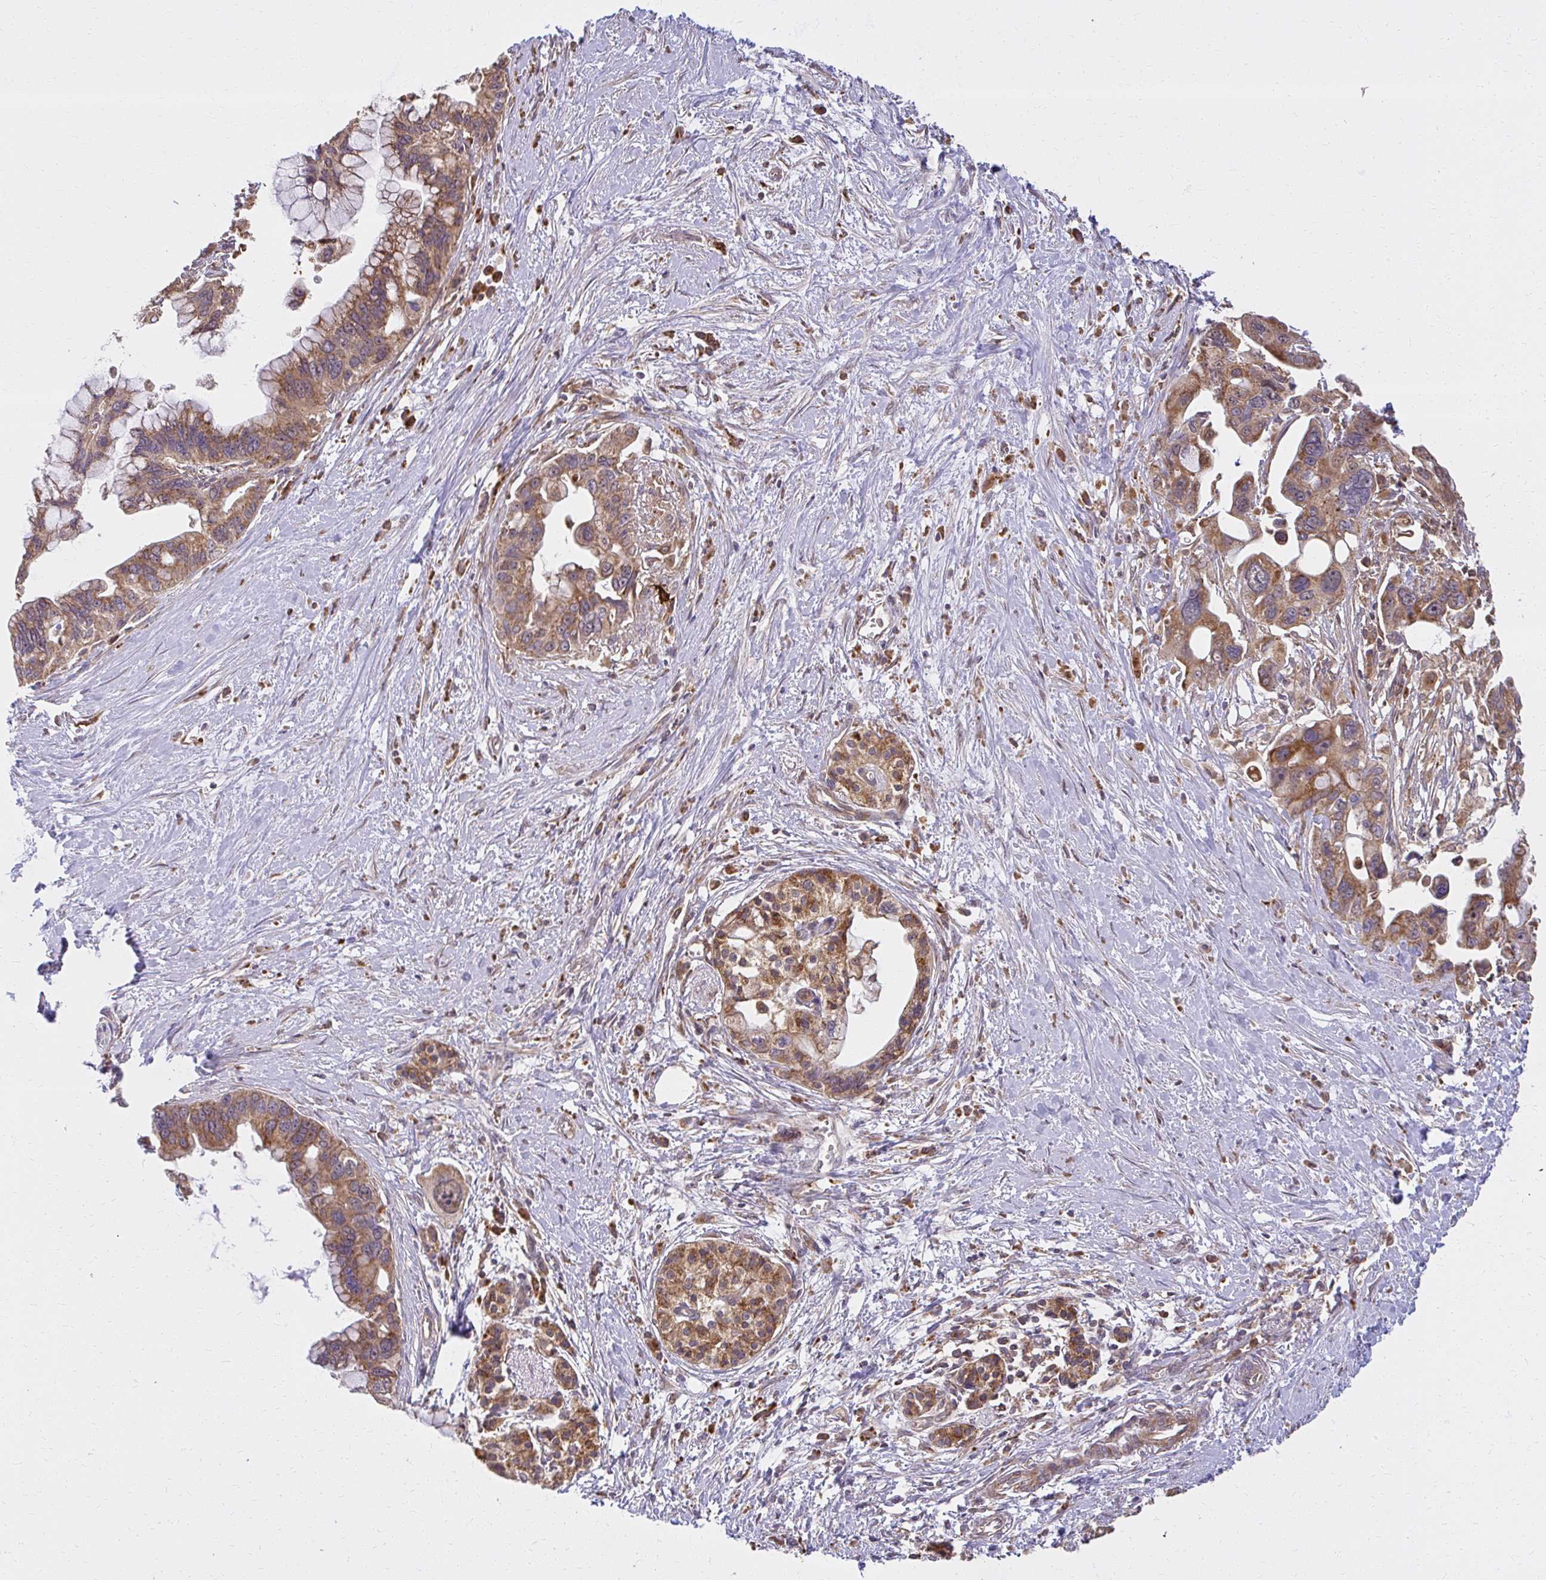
{"staining": {"intensity": "moderate", "quantity": ">75%", "location": "cytoplasmic/membranous"}, "tissue": "pancreatic cancer", "cell_type": "Tumor cells", "image_type": "cancer", "snomed": [{"axis": "morphology", "description": "Adenocarcinoma, NOS"}, {"axis": "topography", "description": "Pancreas"}], "caption": "DAB immunohistochemical staining of human pancreatic adenocarcinoma demonstrates moderate cytoplasmic/membranous protein positivity in approximately >75% of tumor cells.", "gene": "GNS", "patient": {"sex": "female", "age": 83}}